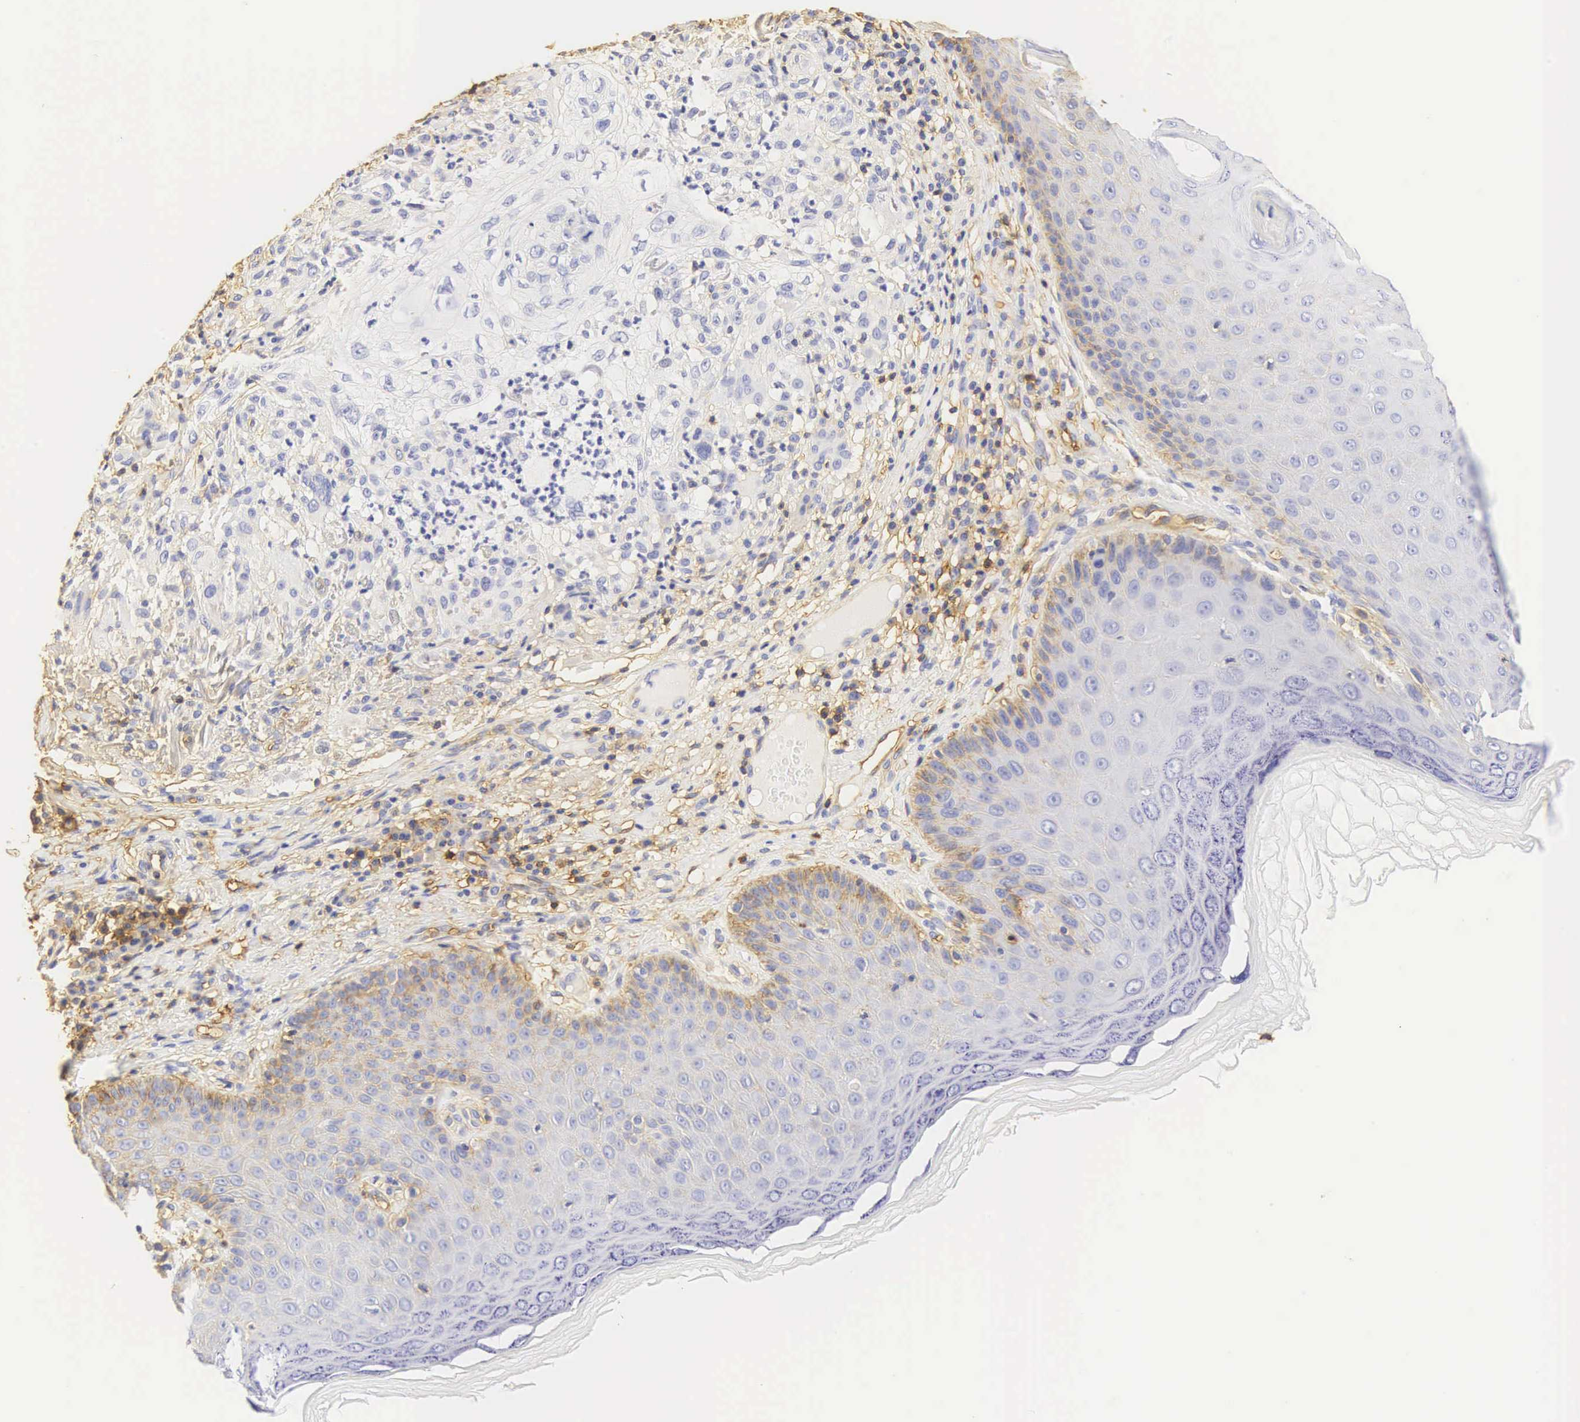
{"staining": {"intensity": "weak", "quantity": "<25%", "location": "cytoplasmic/membranous"}, "tissue": "skin cancer", "cell_type": "Tumor cells", "image_type": "cancer", "snomed": [{"axis": "morphology", "description": "Normal tissue, NOS"}, {"axis": "morphology", "description": "Basal cell carcinoma"}, {"axis": "topography", "description": "Skin"}], "caption": "A photomicrograph of skin cancer stained for a protein displays no brown staining in tumor cells.", "gene": "CD99", "patient": {"sex": "male", "age": 74}}